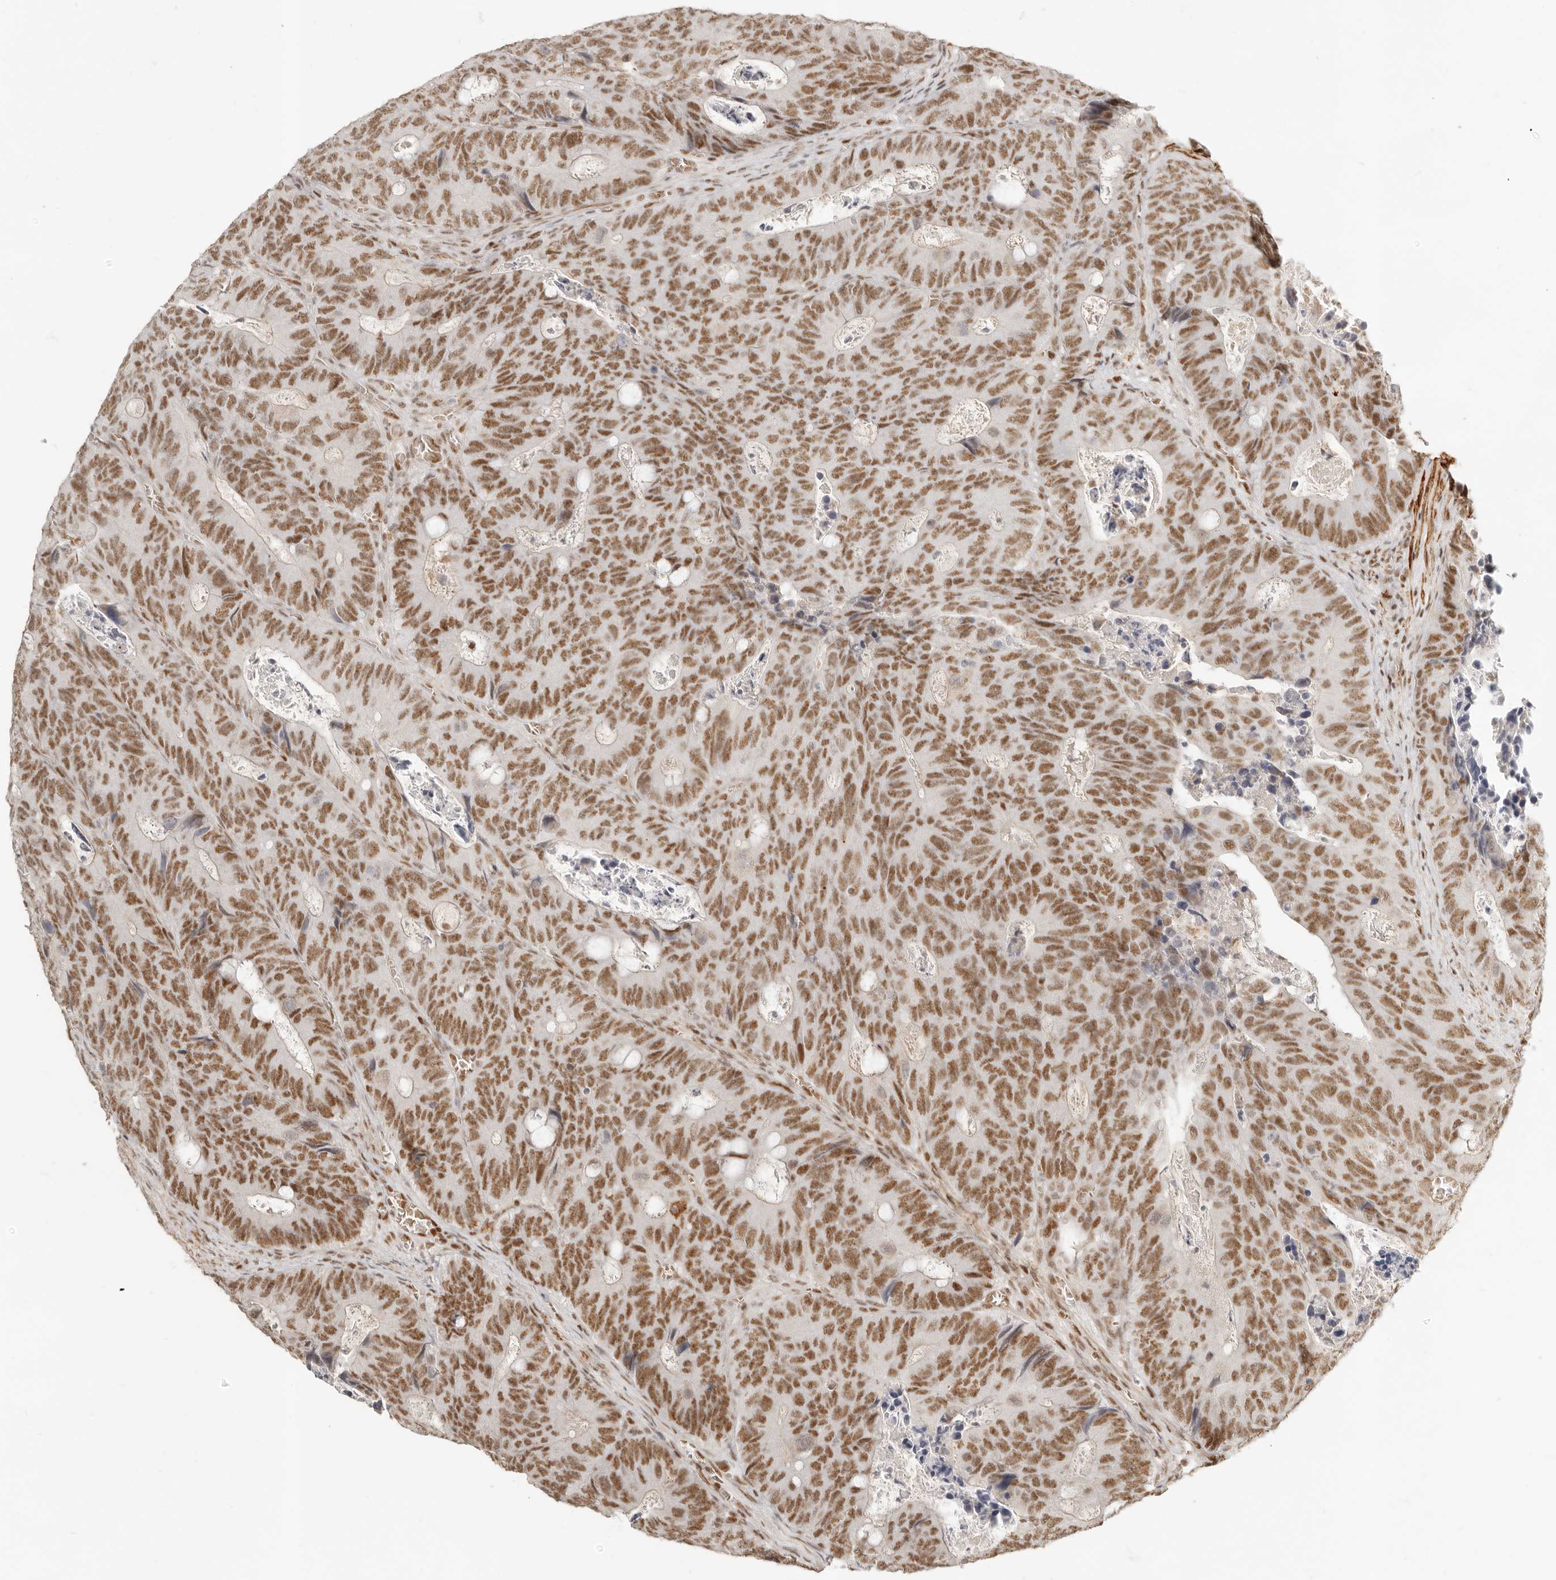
{"staining": {"intensity": "moderate", "quantity": ">75%", "location": "nuclear"}, "tissue": "colorectal cancer", "cell_type": "Tumor cells", "image_type": "cancer", "snomed": [{"axis": "morphology", "description": "Adenocarcinoma, NOS"}, {"axis": "topography", "description": "Colon"}], "caption": "The immunohistochemical stain highlights moderate nuclear positivity in tumor cells of colorectal cancer (adenocarcinoma) tissue.", "gene": "GABPA", "patient": {"sex": "male", "age": 87}}